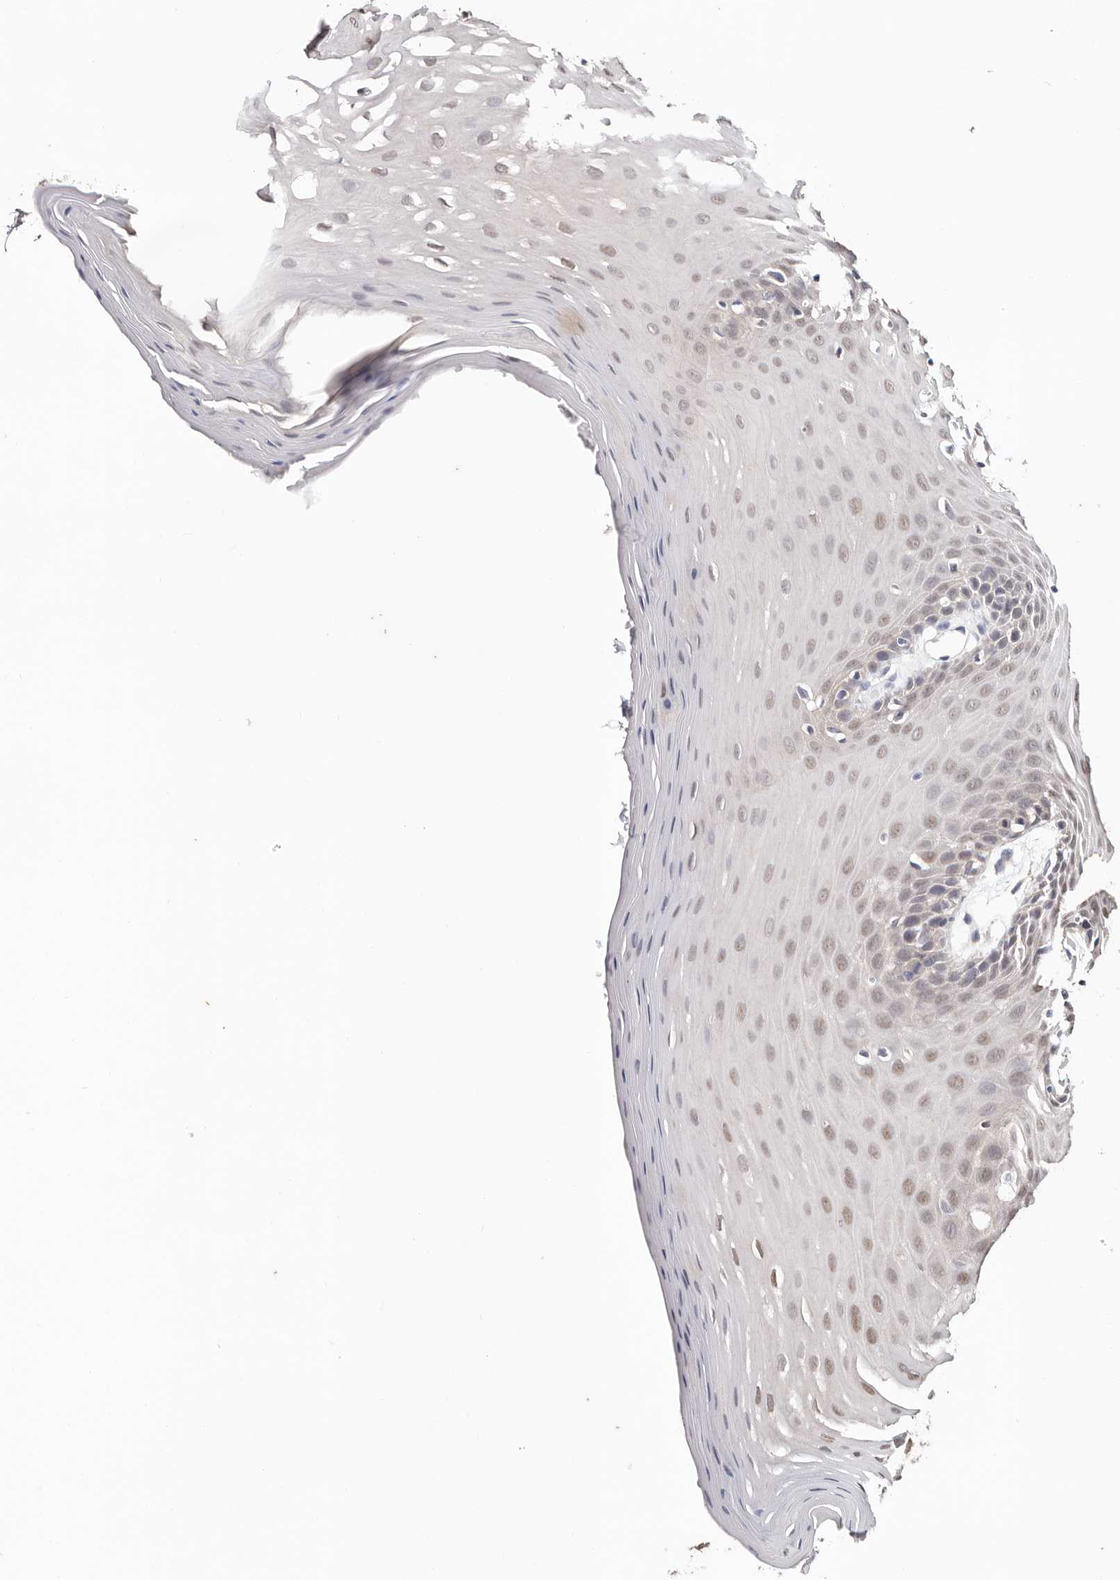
{"staining": {"intensity": "weak", "quantity": "25%-75%", "location": "nuclear"}, "tissue": "oral mucosa", "cell_type": "Squamous epithelial cells", "image_type": "normal", "snomed": [{"axis": "morphology", "description": "Normal tissue, NOS"}, {"axis": "morphology", "description": "Squamous cell carcinoma, NOS"}, {"axis": "topography", "description": "Skeletal muscle"}, {"axis": "topography", "description": "Oral tissue"}, {"axis": "topography", "description": "Salivary gland"}, {"axis": "topography", "description": "Head-Neck"}], "caption": "Protein staining of unremarkable oral mucosa demonstrates weak nuclear positivity in about 25%-75% of squamous epithelial cells.", "gene": "TYW3", "patient": {"sex": "male", "age": 54}}